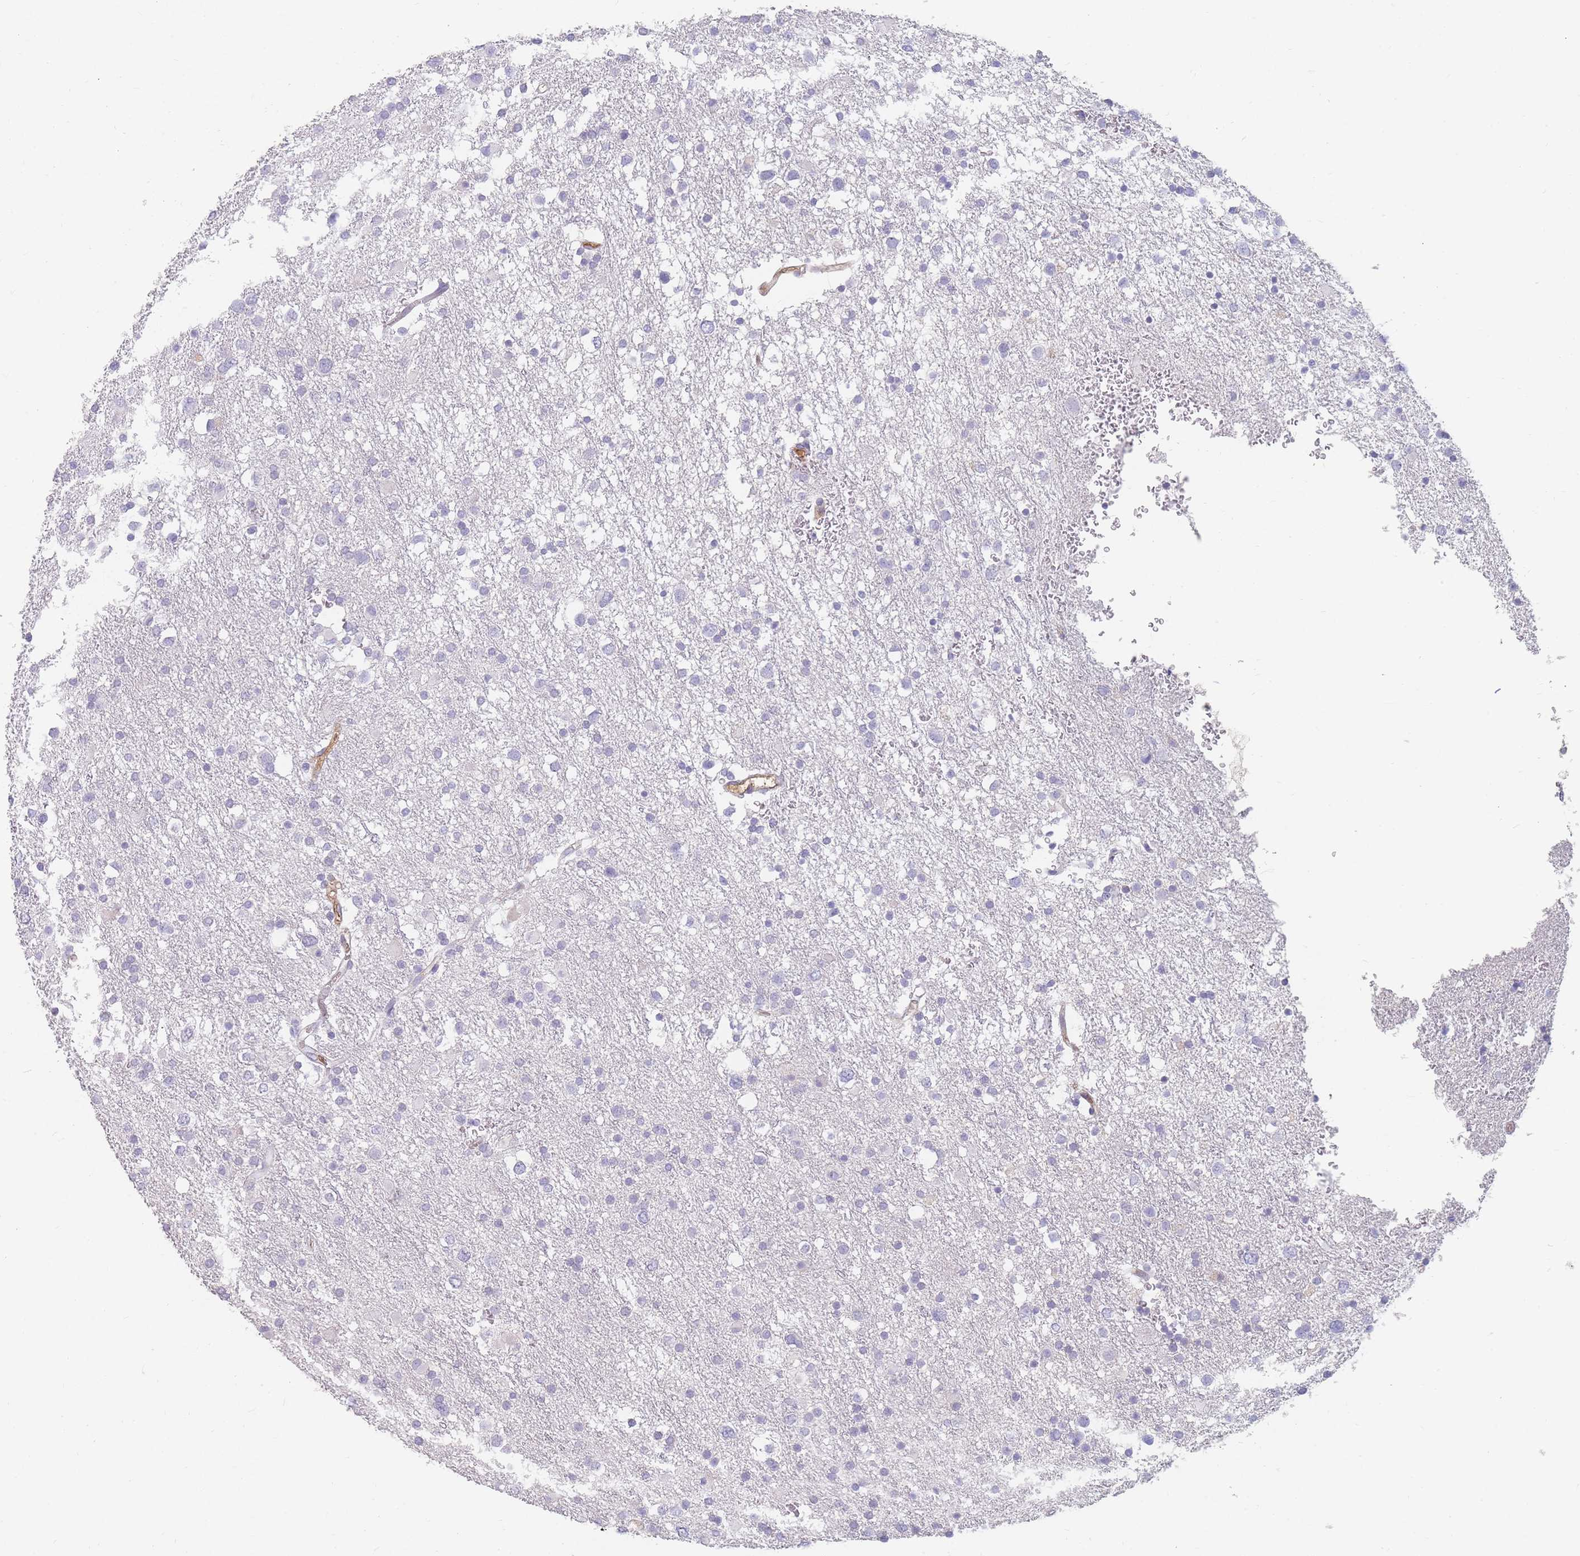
{"staining": {"intensity": "negative", "quantity": "none", "location": "none"}, "tissue": "glioma", "cell_type": "Tumor cells", "image_type": "cancer", "snomed": [{"axis": "morphology", "description": "Glioma, malignant, Low grade"}, {"axis": "topography", "description": "Brain"}], "caption": "Immunohistochemistry (IHC) image of glioma stained for a protein (brown), which exhibits no expression in tumor cells. (Brightfield microscopy of DAB (3,3'-diaminobenzidine) IHC at high magnification).", "gene": "PRG4", "patient": {"sex": "female", "age": 32}}